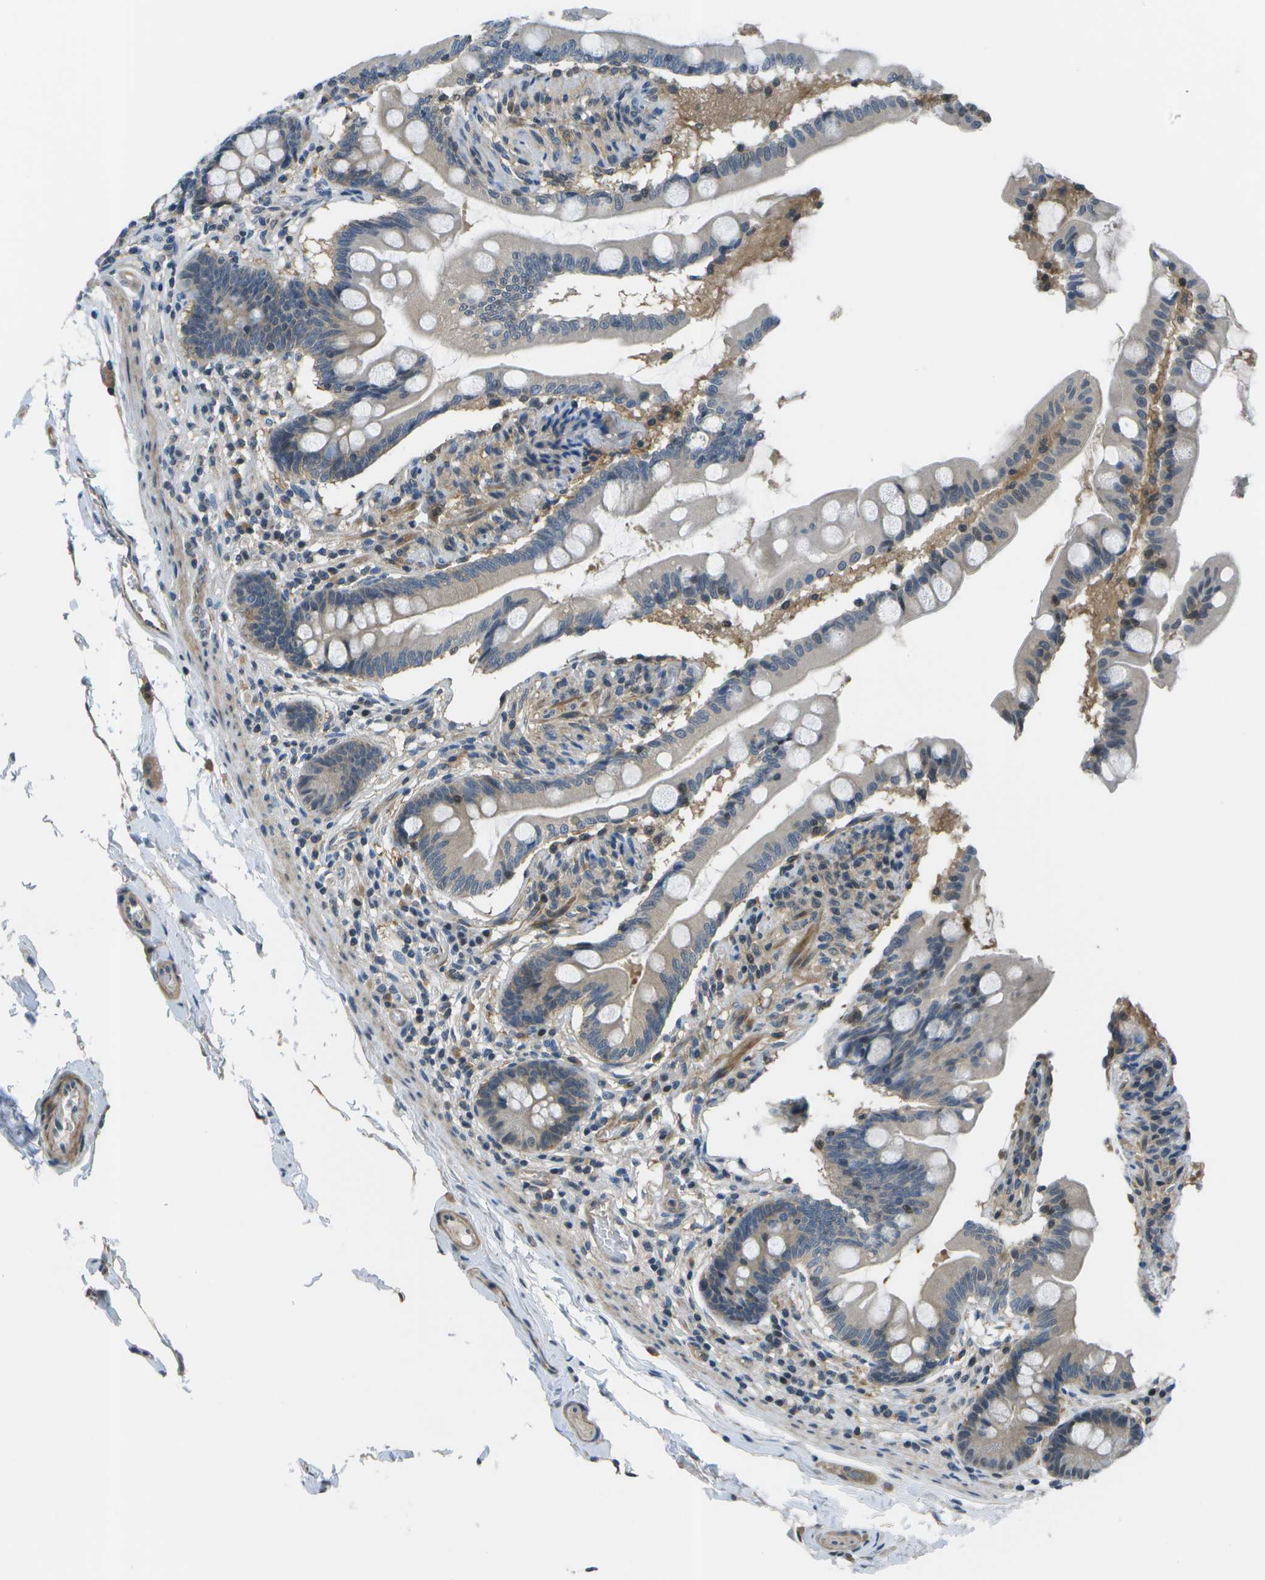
{"staining": {"intensity": "weak", "quantity": "25%-75%", "location": "cytoplasmic/membranous"}, "tissue": "small intestine", "cell_type": "Glandular cells", "image_type": "normal", "snomed": [{"axis": "morphology", "description": "Normal tissue, NOS"}, {"axis": "topography", "description": "Small intestine"}], "caption": "Approximately 25%-75% of glandular cells in unremarkable human small intestine show weak cytoplasmic/membranous protein staining as visualized by brown immunohistochemical staining.", "gene": "ENPP5", "patient": {"sex": "female", "age": 56}}